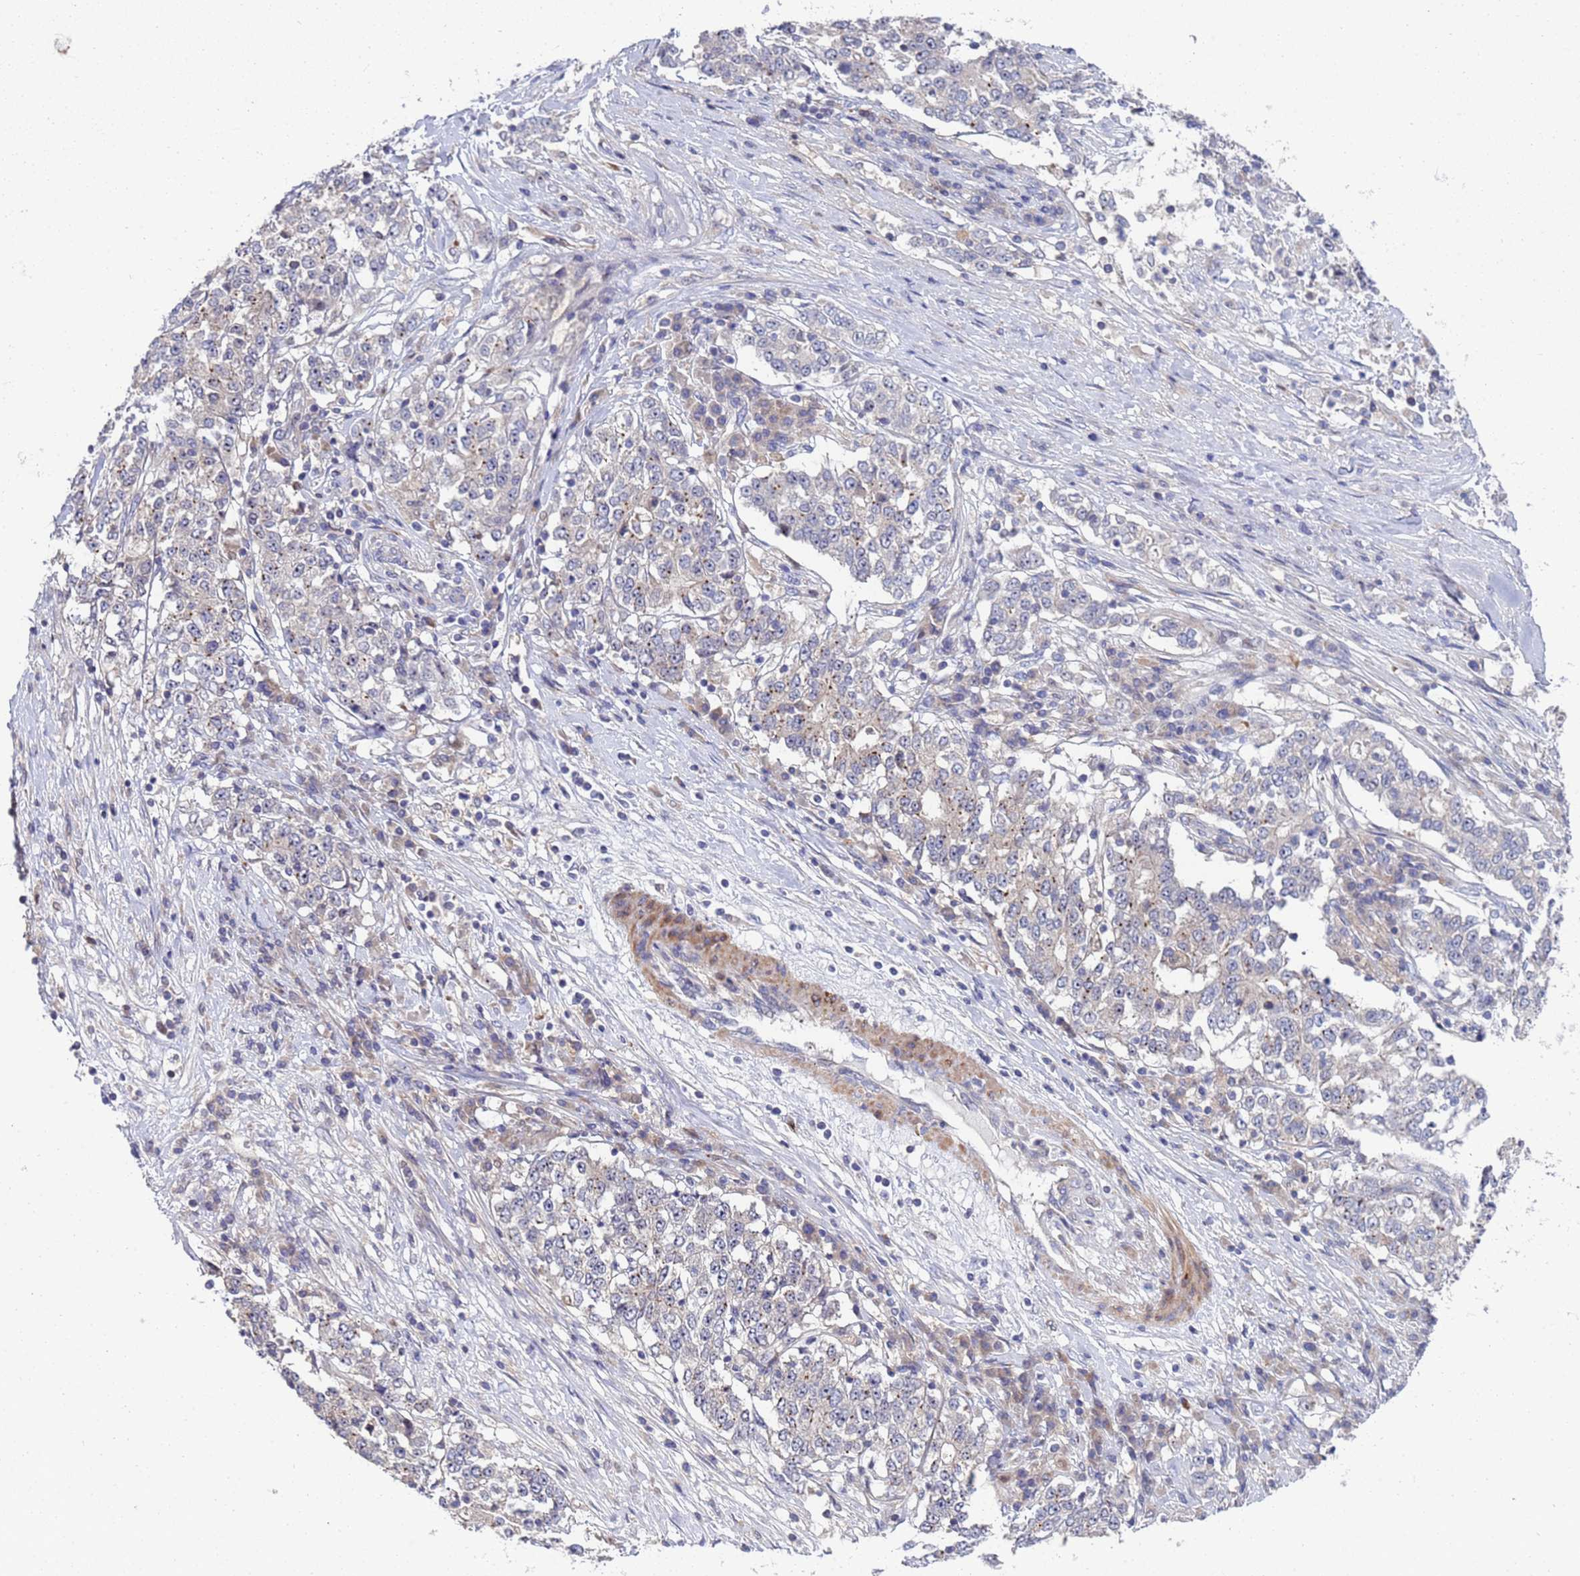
{"staining": {"intensity": "negative", "quantity": "none", "location": "none"}, "tissue": "stomach cancer", "cell_type": "Tumor cells", "image_type": "cancer", "snomed": [{"axis": "morphology", "description": "Adenocarcinoma, NOS"}, {"axis": "topography", "description": "Stomach"}], "caption": "The photomicrograph demonstrates no significant staining in tumor cells of stomach adenocarcinoma. (DAB immunohistochemistry (IHC) visualized using brightfield microscopy, high magnification).", "gene": "ENOSF1", "patient": {"sex": "male", "age": 59}}